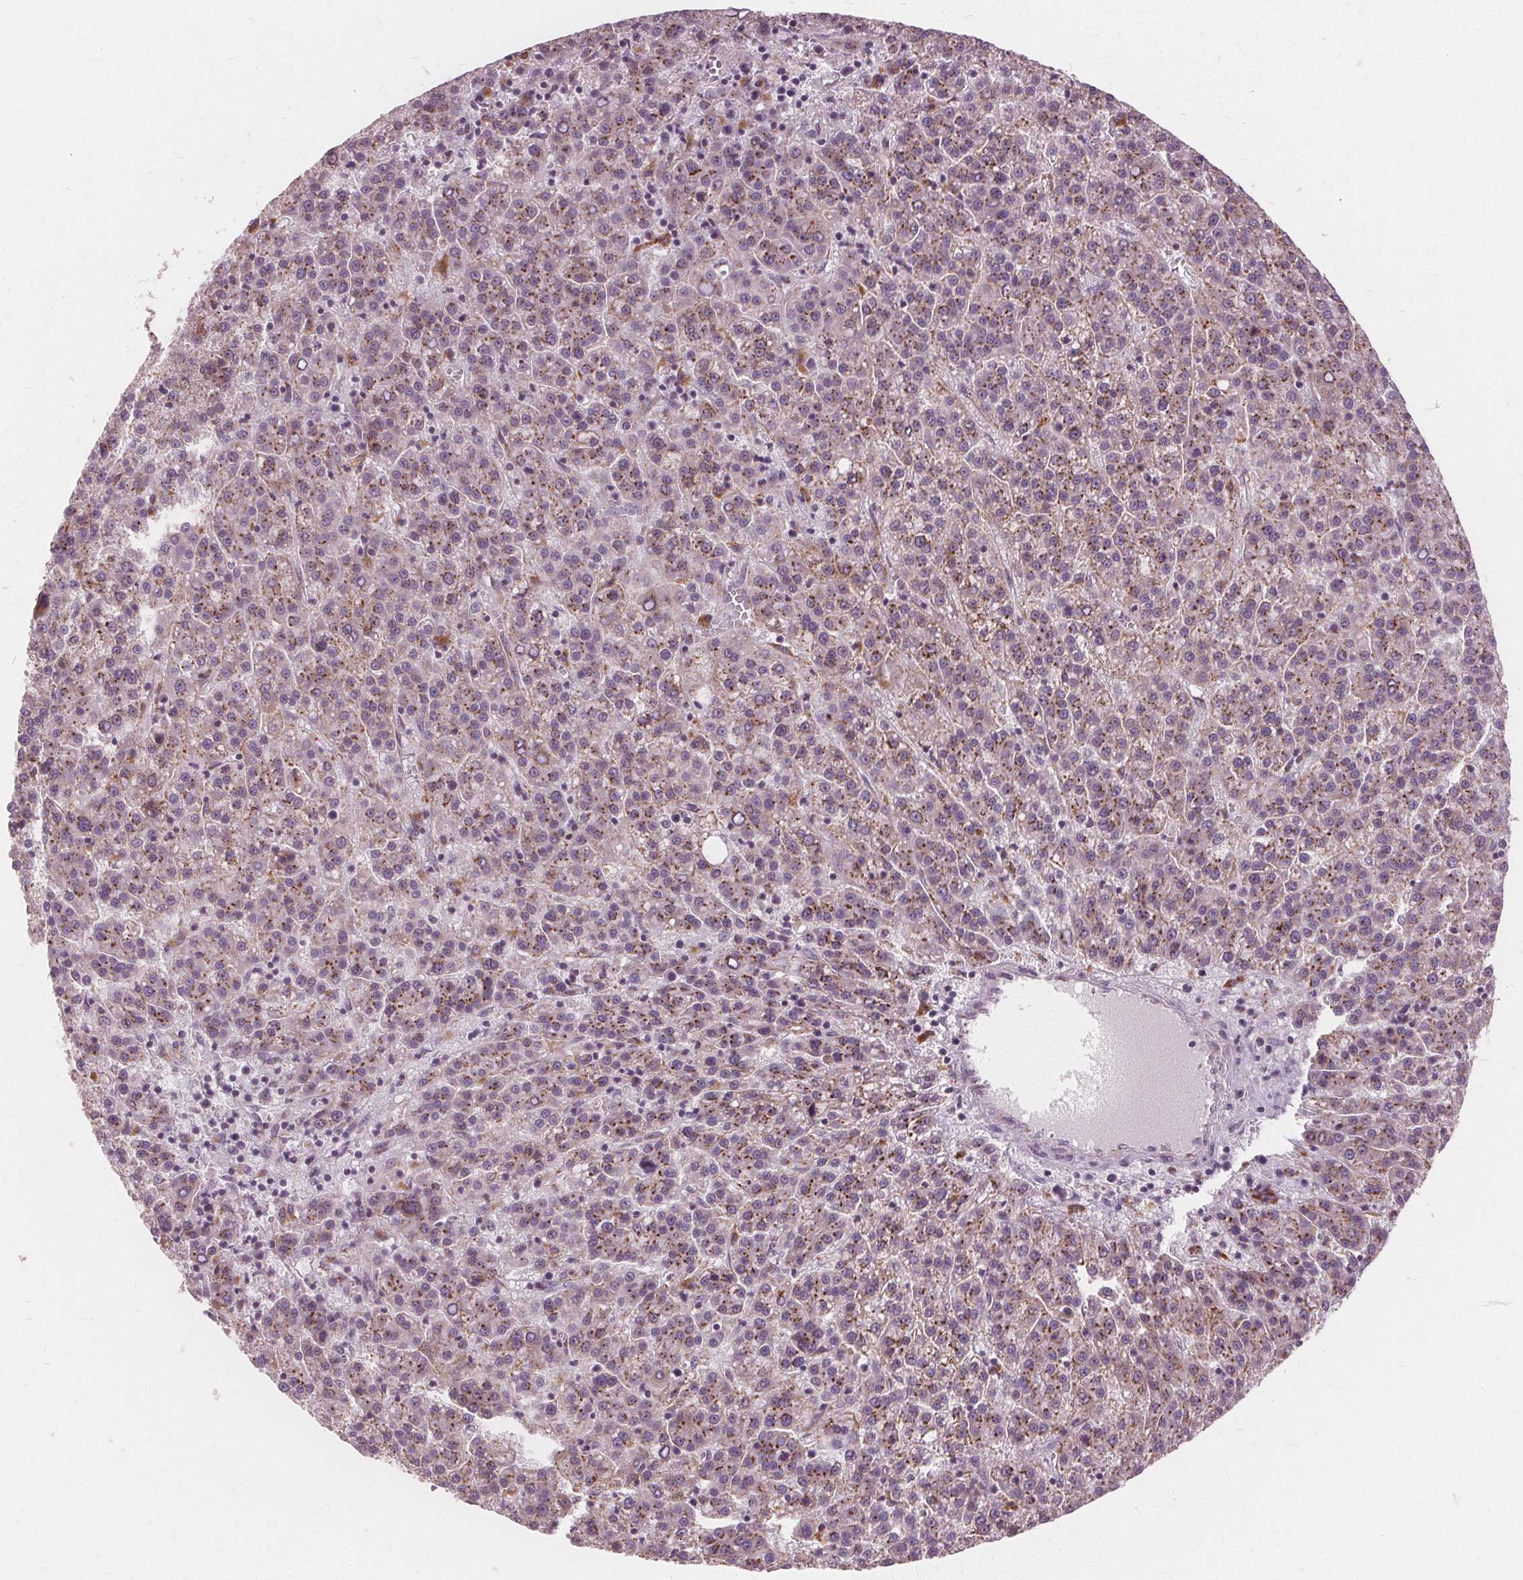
{"staining": {"intensity": "weak", "quantity": "25%-75%", "location": "cytoplasmic/membranous"}, "tissue": "liver cancer", "cell_type": "Tumor cells", "image_type": "cancer", "snomed": [{"axis": "morphology", "description": "Carcinoma, Hepatocellular, NOS"}, {"axis": "topography", "description": "Liver"}], "caption": "Liver cancer tissue shows weak cytoplasmic/membranous staining in about 25%-75% of tumor cells", "gene": "DNASE2", "patient": {"sex": "female", "age": 58}}